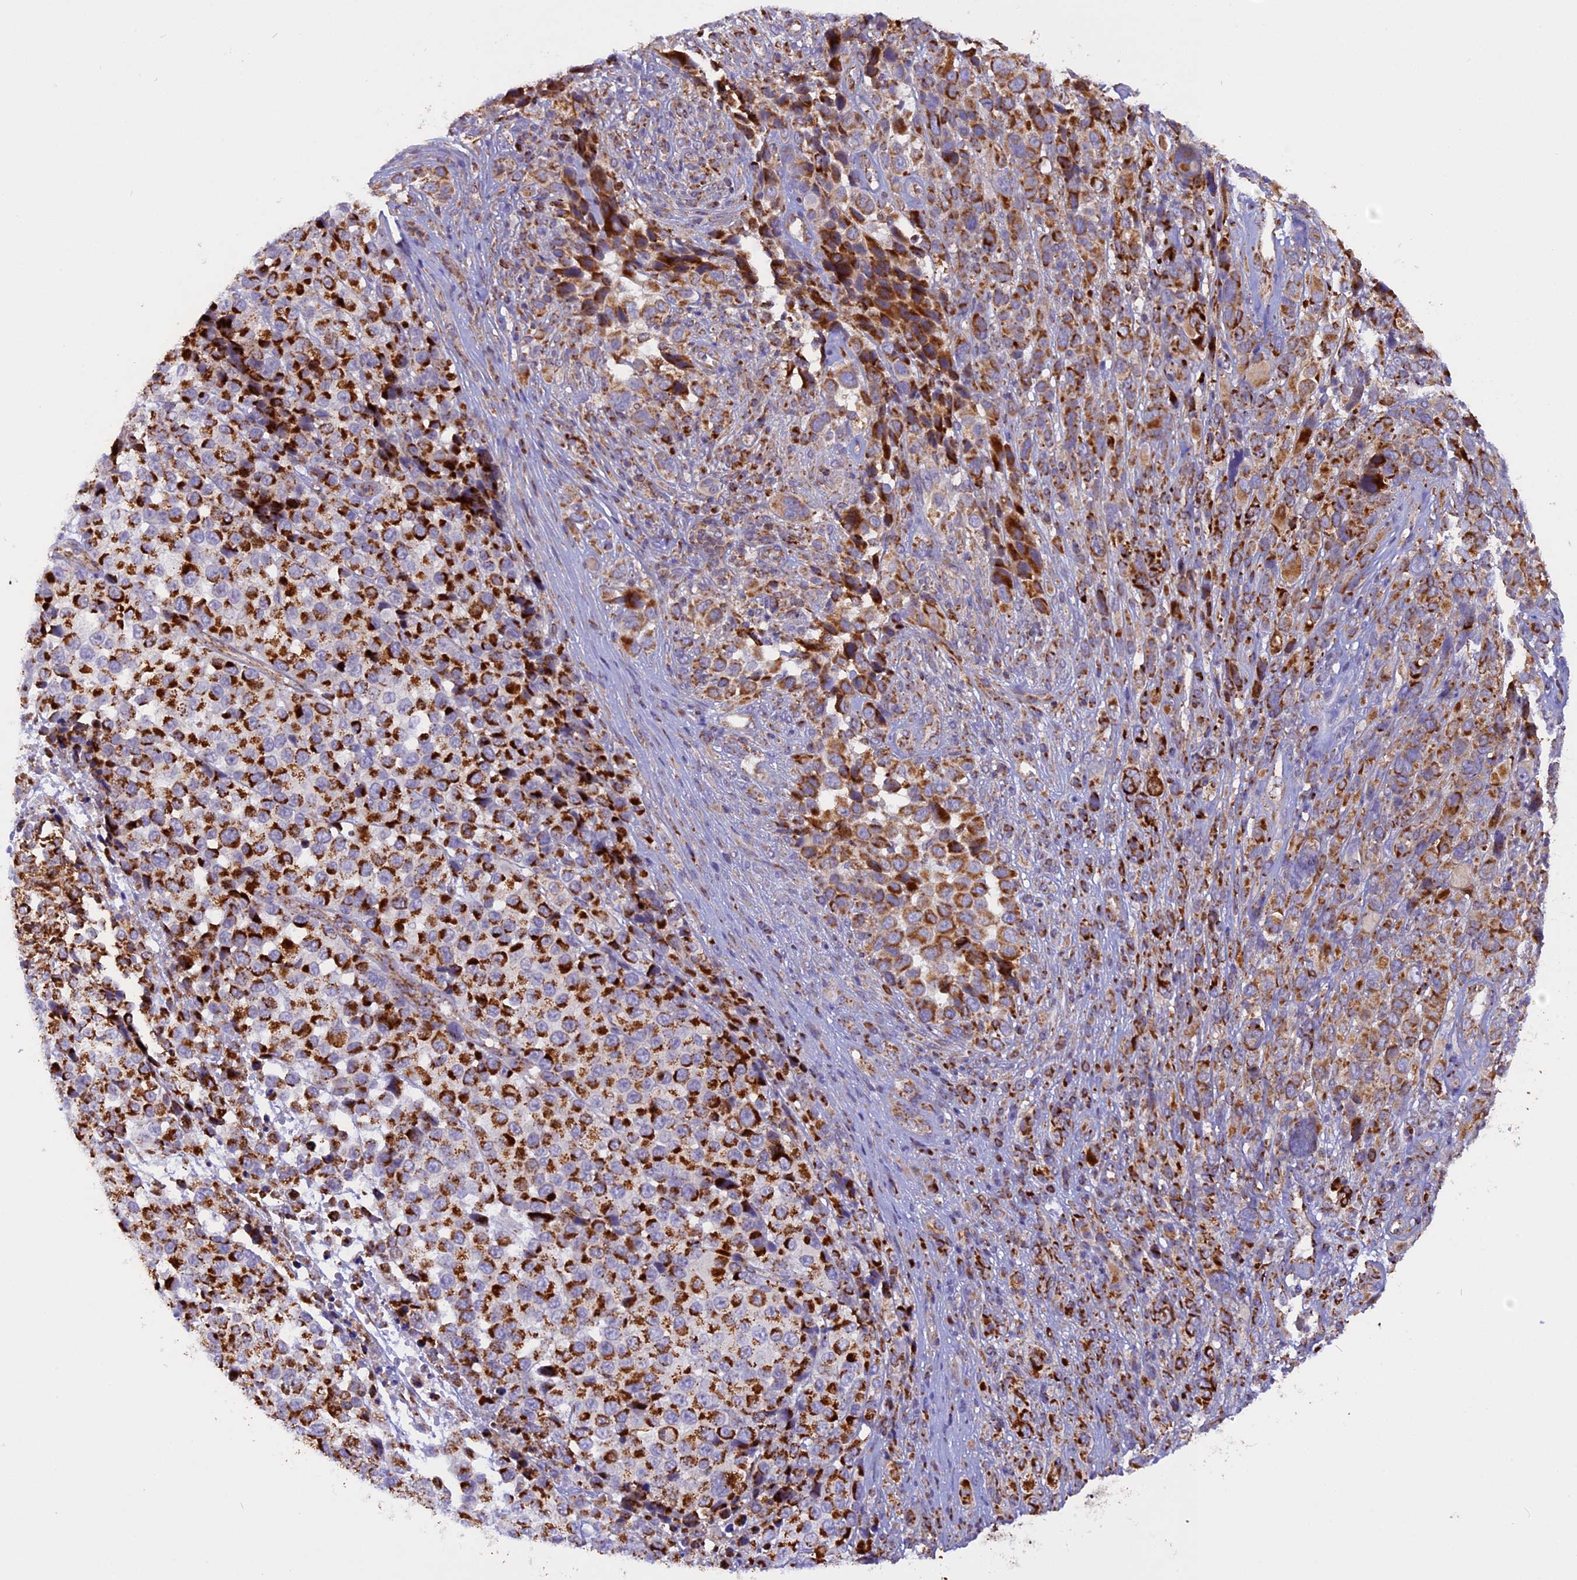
{"staining": {"intensity": "strong", "quantity": ">75%", "location": "cytoplasmic/membranous"}, "tissue": "melanoma", "cell_type": "Tumor cells", "image_type": "cancer", "snomed": [{"axis": "morphology", "description": "Malignant melanoma, NOS"}, {"axis": "topography", "description": "Skin of trunk"}], "caption": "Immunohistochemistry histopathology image of human melanoma stained for a protein (brown), which displays high levels of strong cytoplasmic/membranous positivity in approximately >75% of tumor cells.", "gene": "UQCRB", "patient": {"sex": "male", "age": 71}}